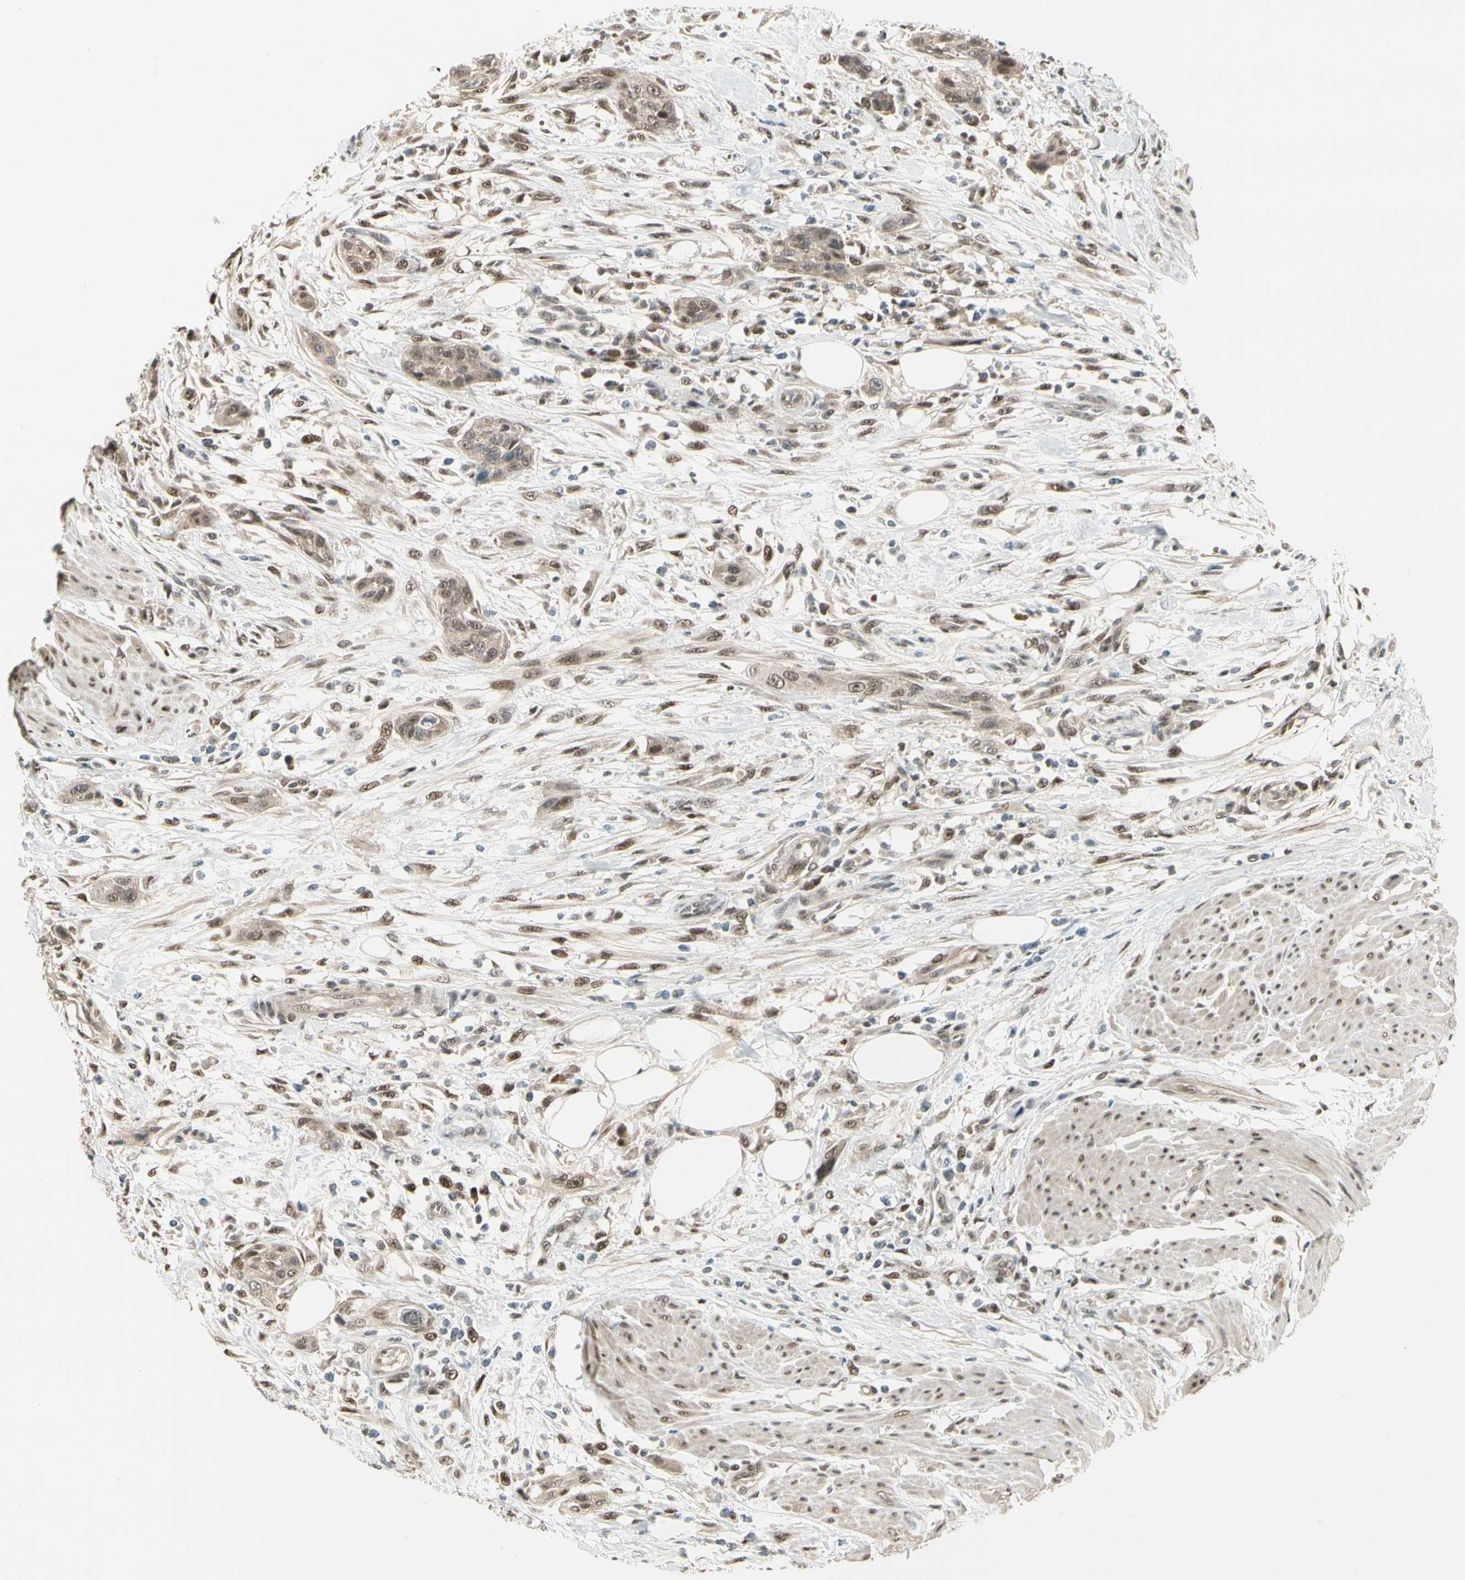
{"staining": {"intensity": "moderate", "quantity": ">75%", "location": "cytoplasmic/membranous,nuclear"}, "tissue": "urothelial cancer", "cell_type": "Tumor cells", "image_type": "cancer", "snomed": [{"axis": "morphology", "description": "Urothelial carcinoma, High grade"}, {"axis": "topography", "description": "Urinary bladder"}], "caption": "Urothelial carcinoma (high-grade) was stained to show a protein in brown. There is medium levels of moderate cytoplasmic/membranous and nuclear positivity in approximately >75% of tumor cells. Nuclei are stained in blue.", "gene": "GTF3A", "patient": {"sex": "male", "age": 35}}